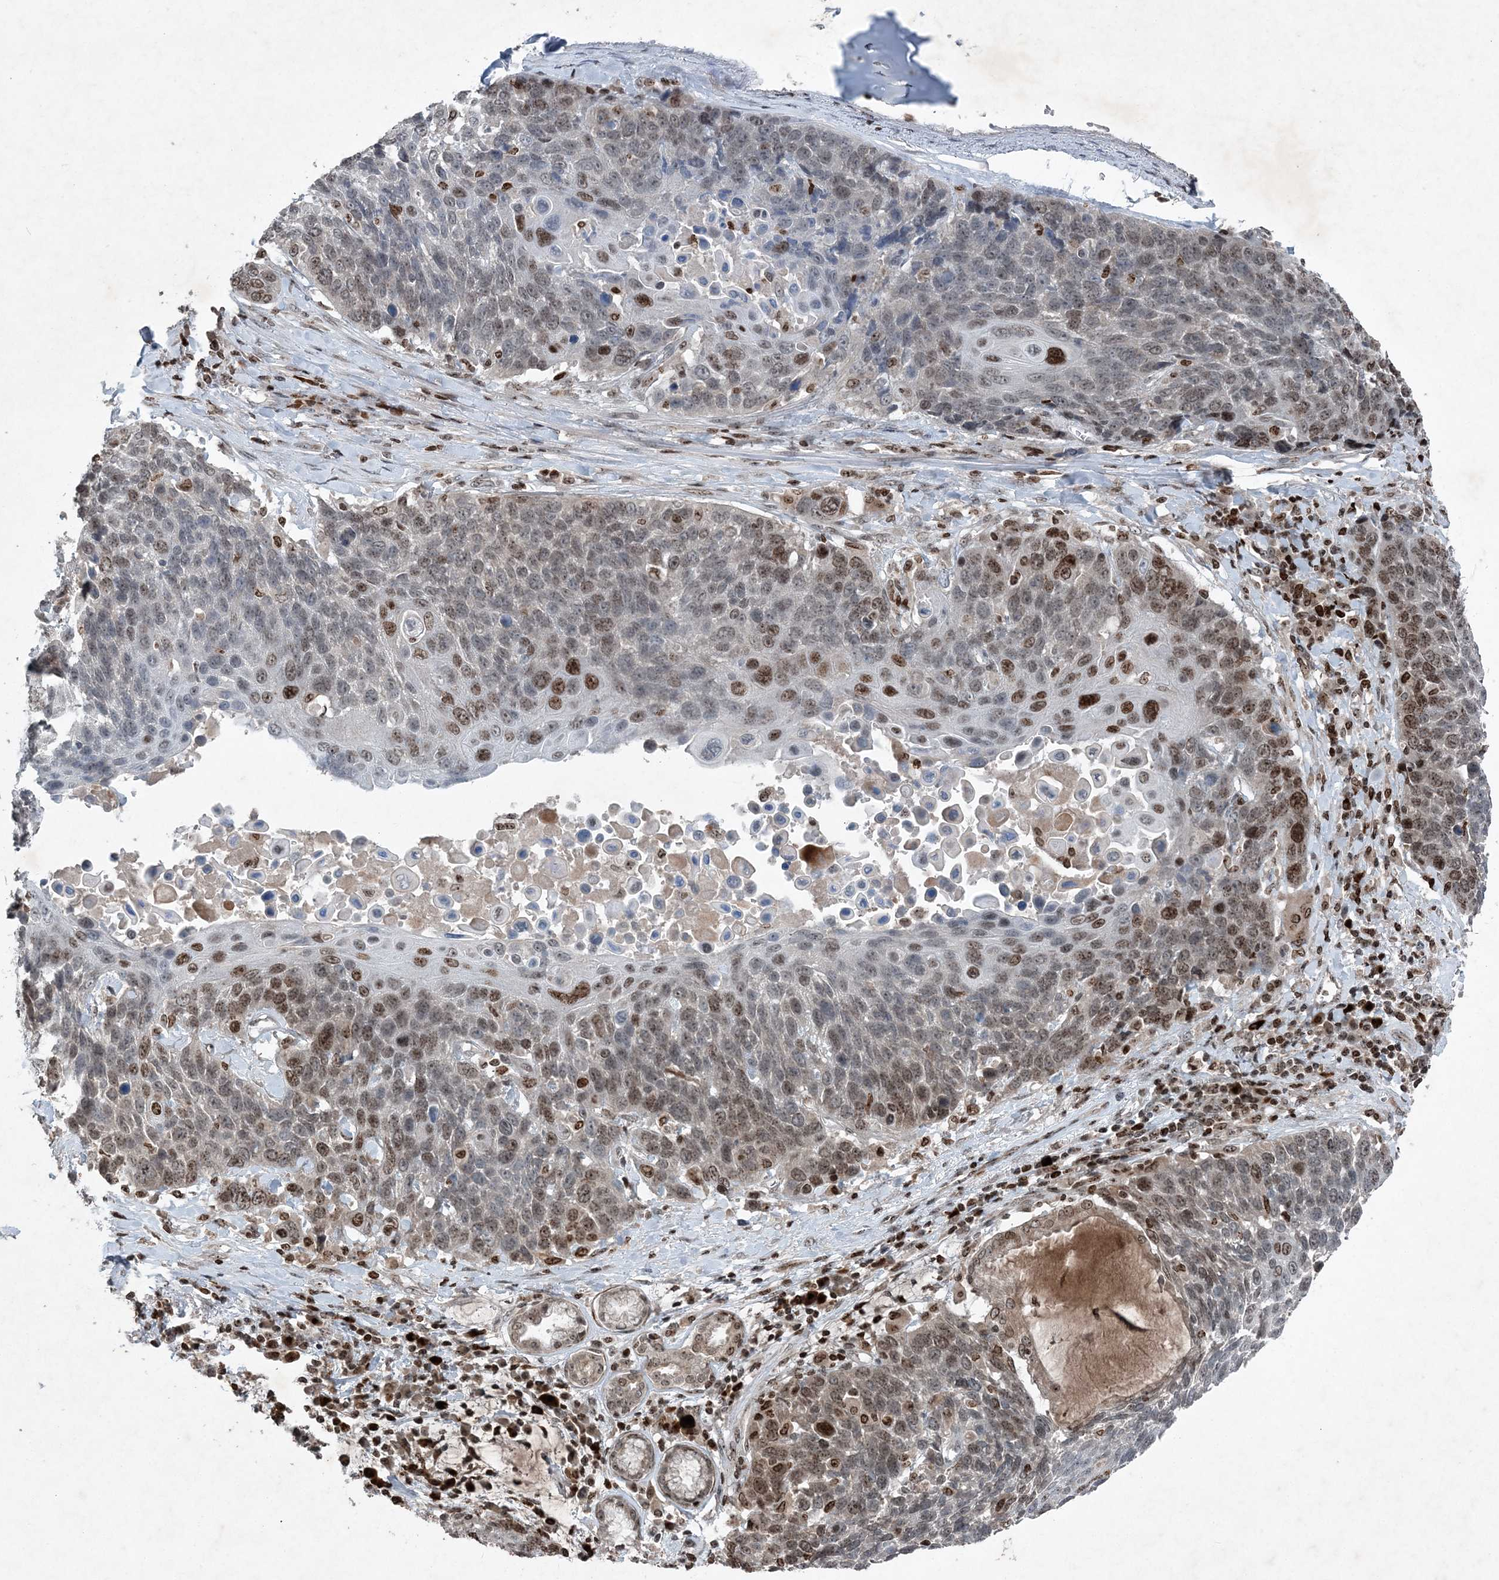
{"staining": {"intensity": "moderate", "quantity": "25%-75%", "location": "nuclear"}, "tissue": "lung cancer", "cell_type": "Tumor cells", "image_type": "cancer", "snomed": [{"axis": "morphology", "description": "Squamous cell carcinoma, NOS"}, {"axis": "topography", "description": "Lung"}], "caption": "Moderate nuclear staining for a protein is present in approximately 25%-75% of tumor cells of lung cancer (squamous cell carcinoma) using immunohistochemistry.", "gene": "QTRT2", "patient": {"sex": "male", "age": 66}}